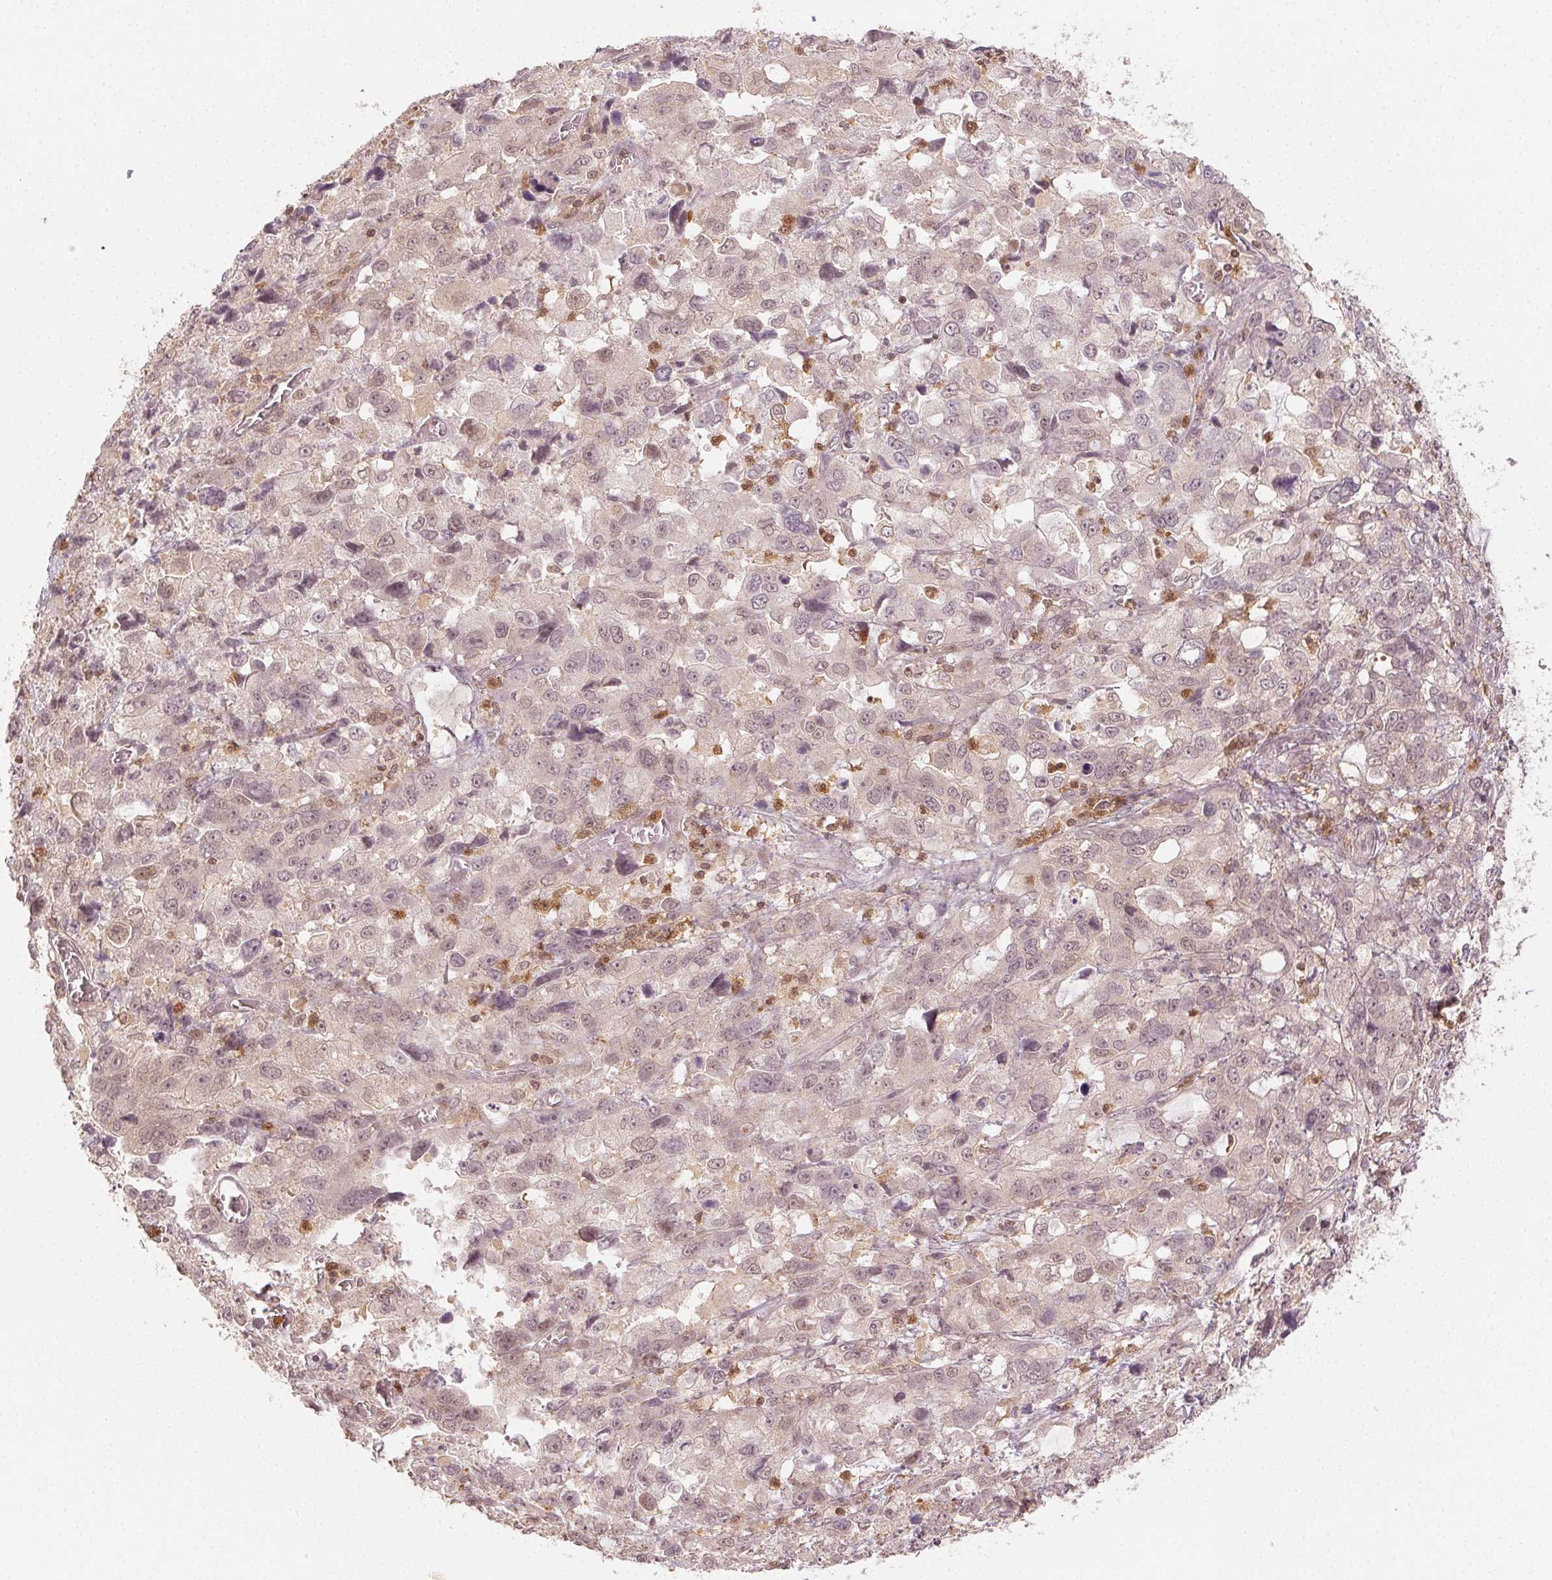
{"staining": {"intensity": "weak", "quantity": "25%-75%", "location": "nuclear"}, "tissue": "stomach cancer", "cell_type": "Tumor cells", "image_type": "cancer", "snomed": [{"axis": "morphology", "description": "Adenocarcinoma, NOS"}, {"axis": "topography", "description": "Stomach, upper"}], "caption": "Tumor cells reveal low levels of weak nuclear staining in approximately 25%-75% of cells in human stomach cancer.", "gene": "MAPK14", "patient": {"sex": "female", "age": 81}}